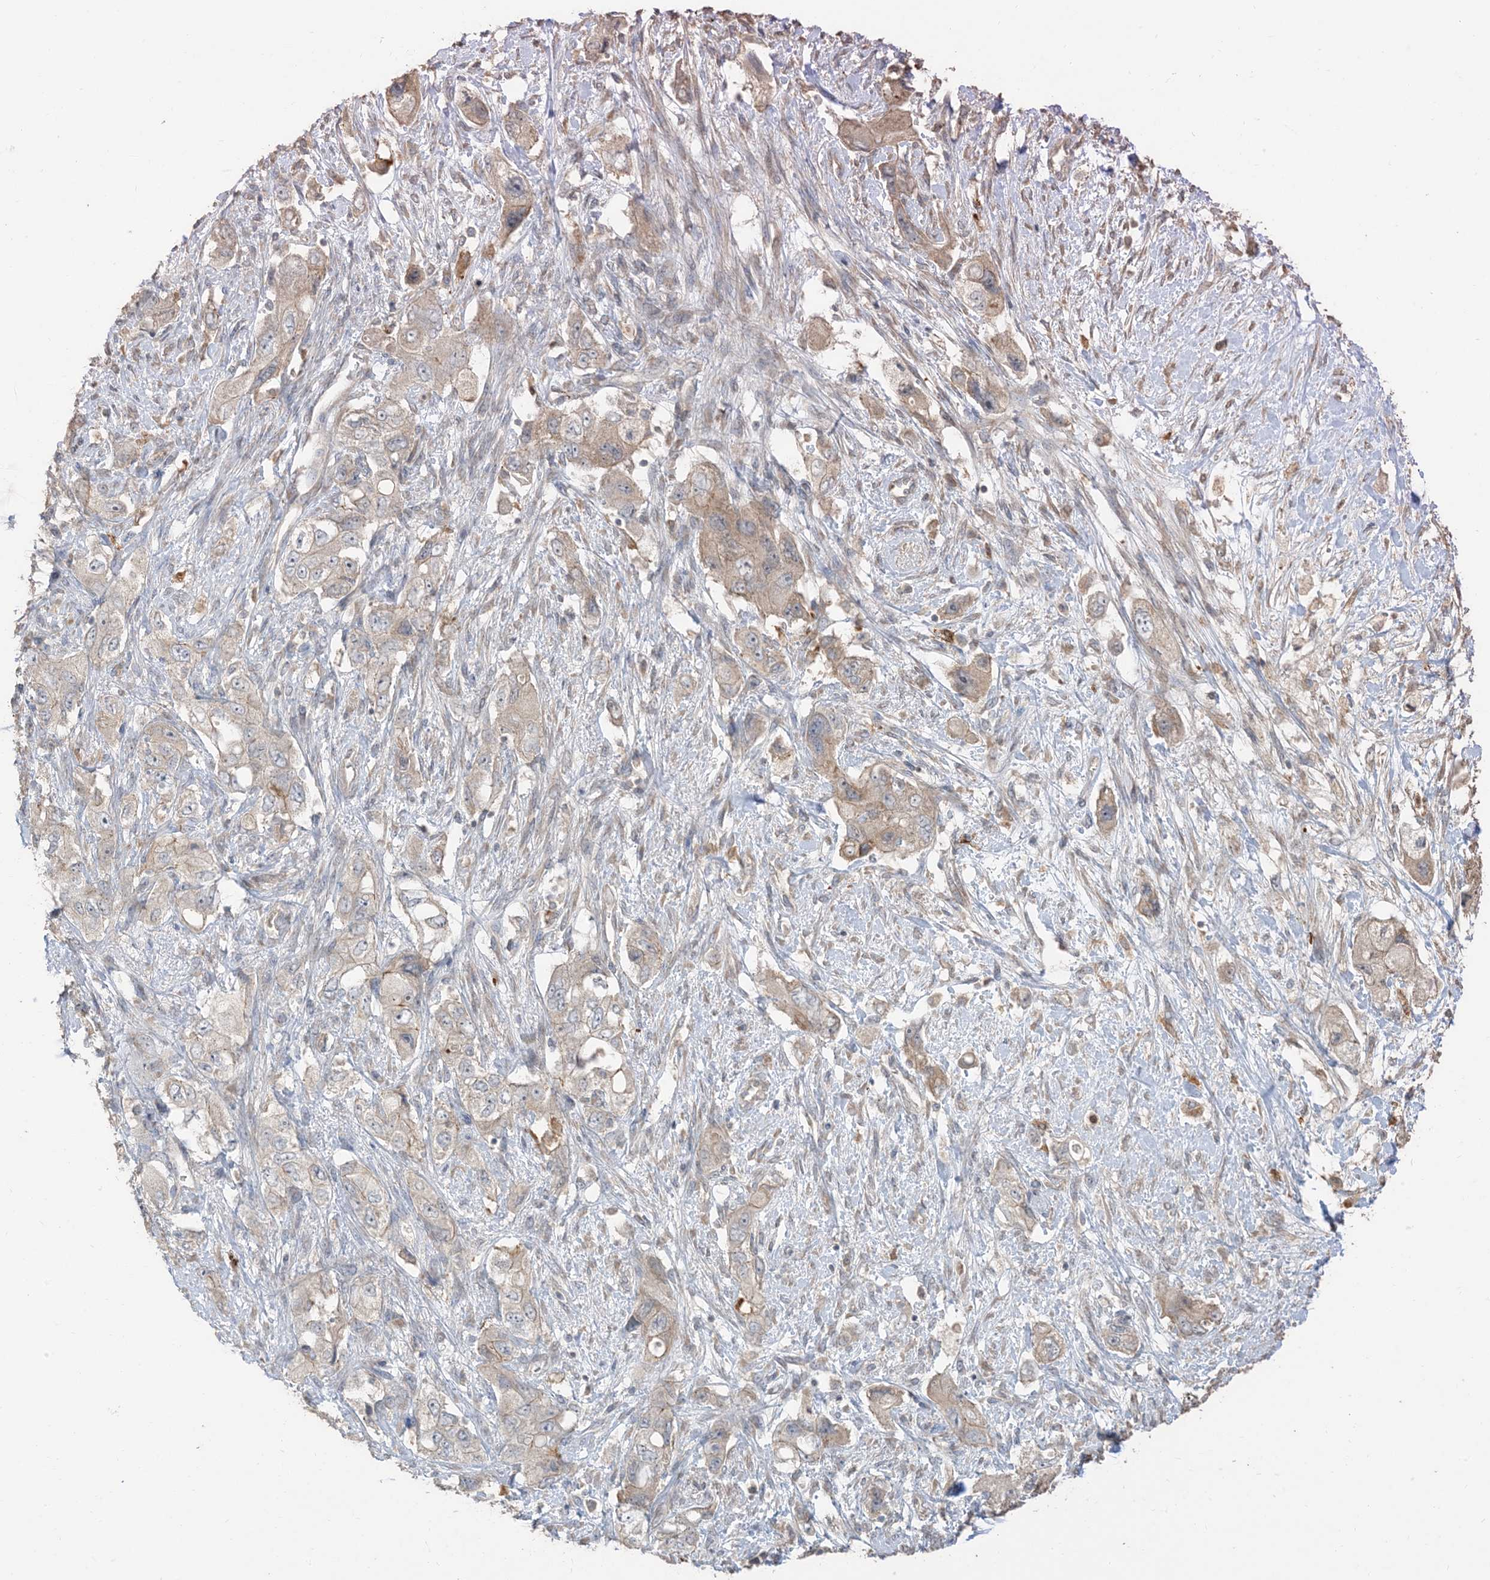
{"staining": {"intensity": "weak", "quantity": "25%-75%", "location": "cytoplasmic/membranous"}, "tissue": "pancreatic cancer", "cell_type": "Tumor cells", "image_type": "cancer", "snomed": [{"axis": "morphology", "description": "Adenocarcinoma, NOS"}, {"axis": "topography", "description": "Pancreas"}], "caption": "About 25%-75% of tumor cells in human pancreatic cancer (adenocarcinoma) exhibit weak cytoplasmic/membranous protein expression as visualized by brown immunohistochemical staining.", "gene": "RNF175", "patient": {"sex": "female", "age": 73}}